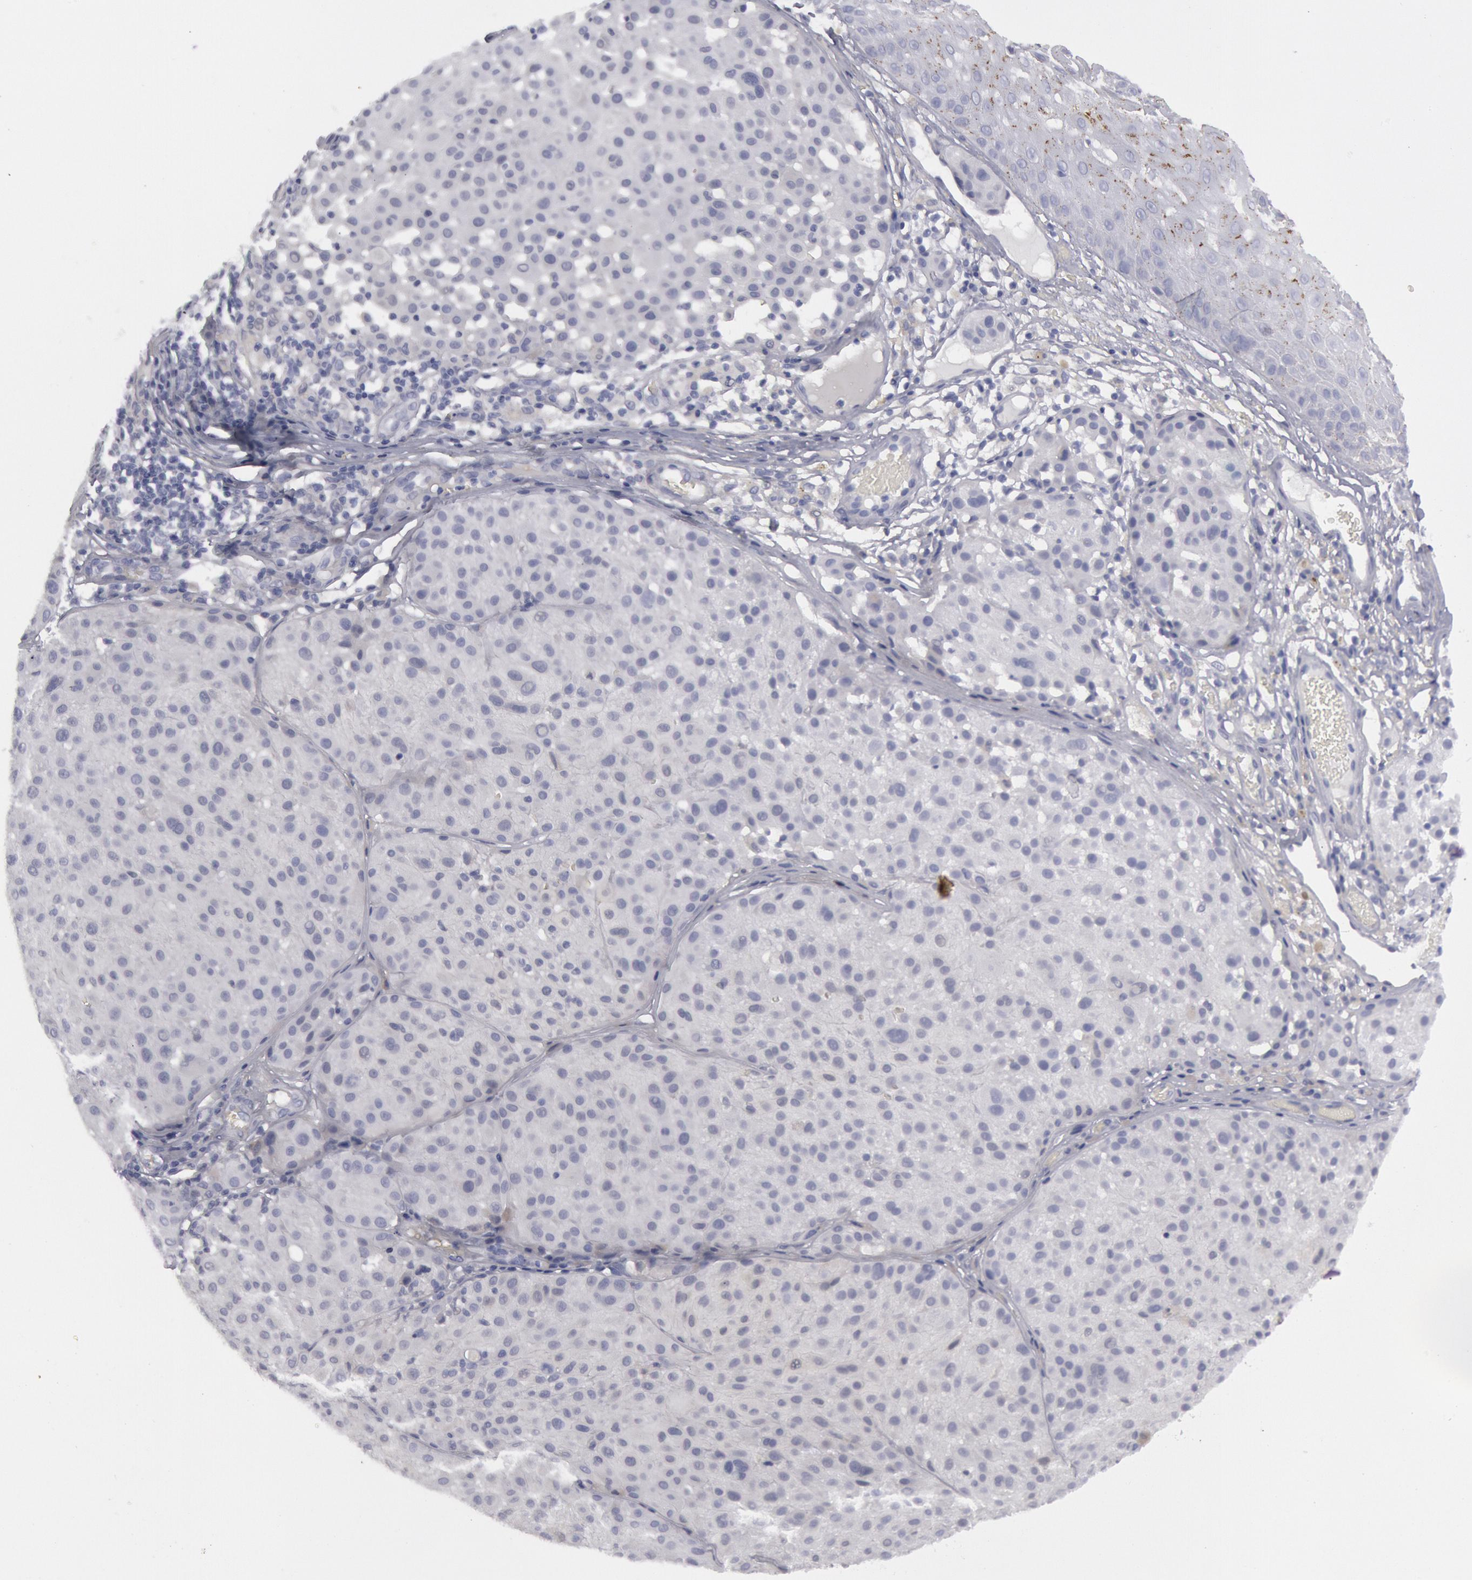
{"staining": {"intensity": "negative", "quantity": "none", "location": "none"}, "tissue": "melanoma", "cell_type": "Tumor cells", "image_type": "cancer", "snomed": [{"axis": "morphology", "description": "Malignant melanoma, NOS"}, {"axis": "topography", "description": "Skin"}], "caption": "This photomicrograph is of malignant melanoma stained with immunohistochemistry (IHC) to label a protein in brown with the nuclei are counter-stained blue. There is no expression in tumor cells.", "gene": "FHL1", "patient": {"sex": "male", "age": 36}}